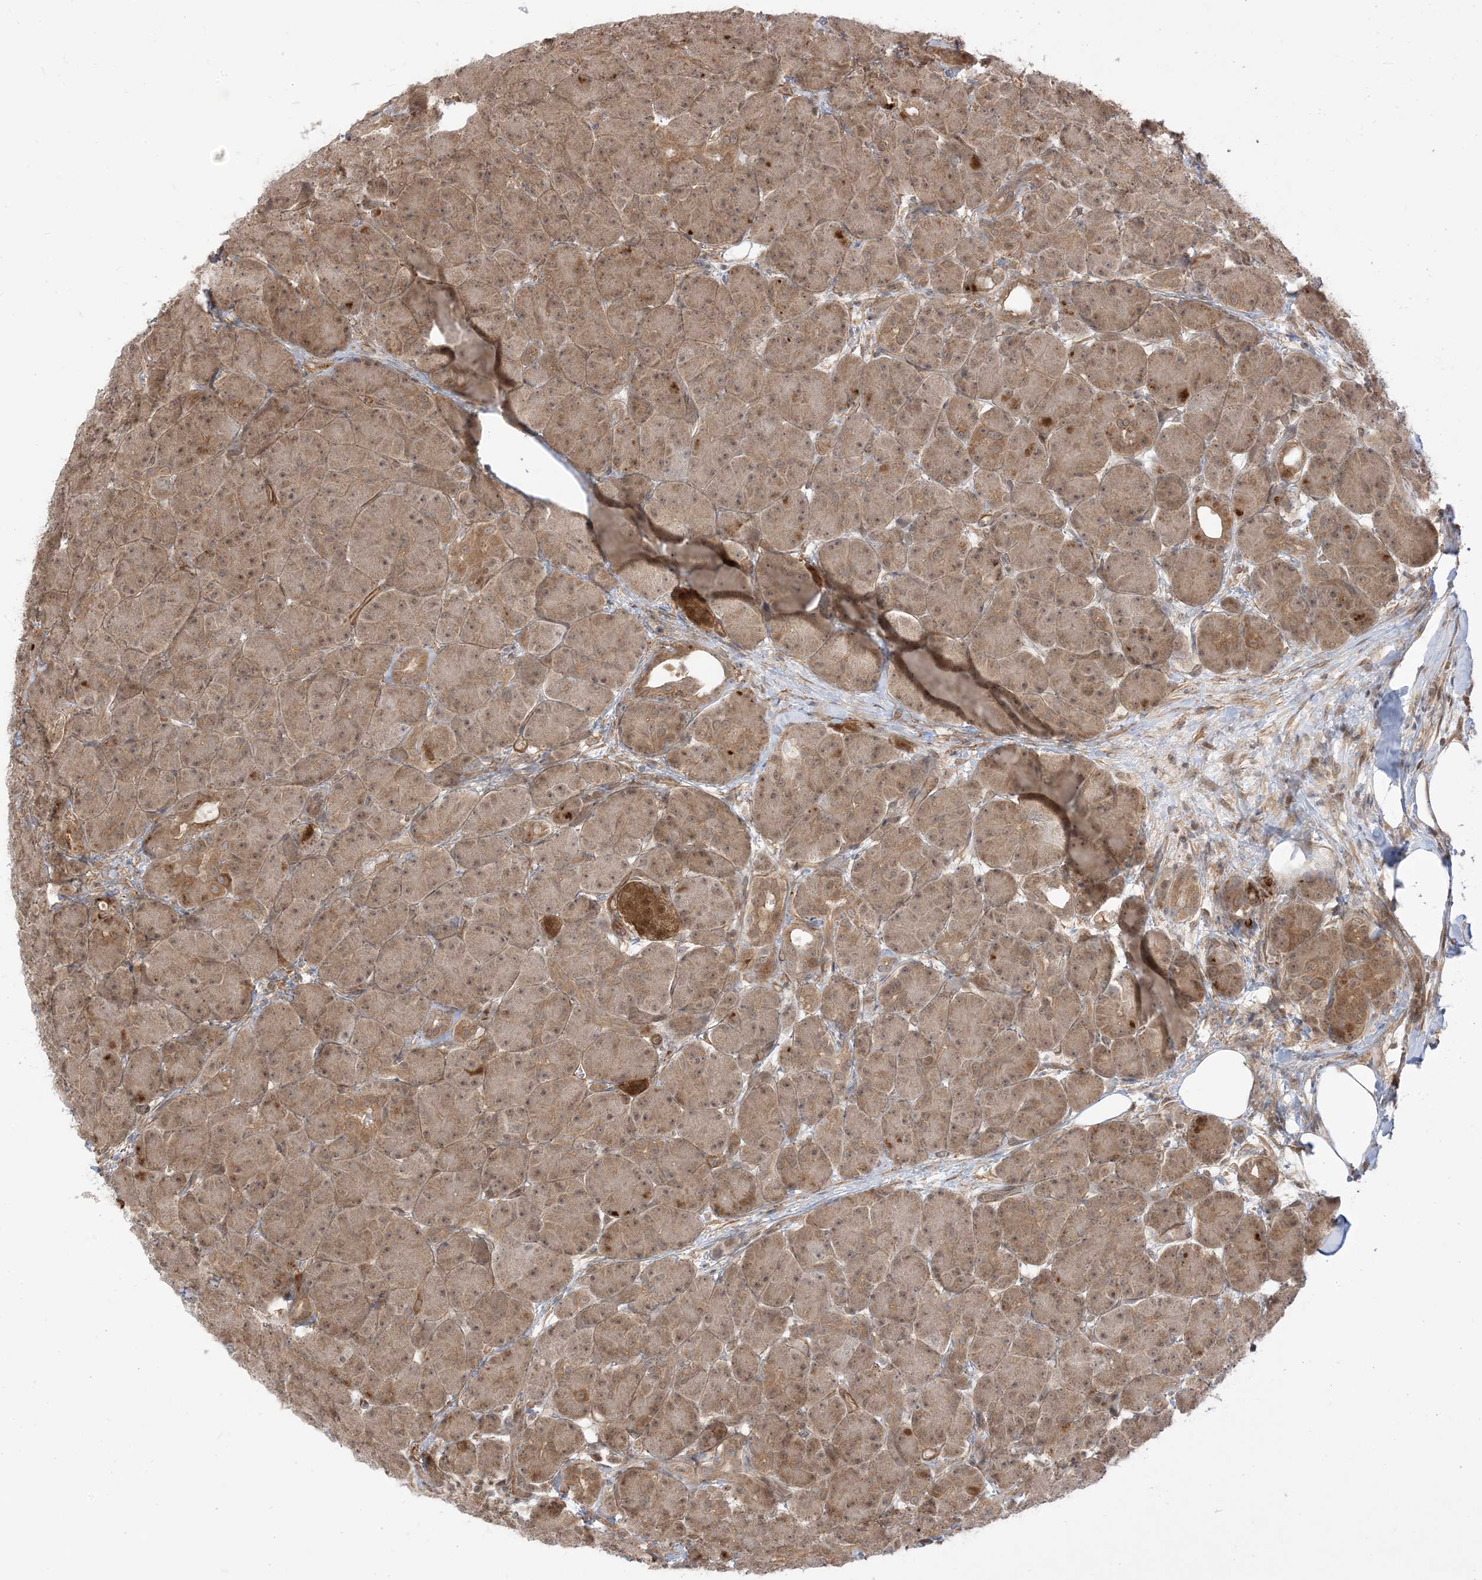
{"staining": {"intensity": "moderate", "quantity": ">75%", "location": "cytoplasmic/membranous,nuclear"}, "tissue": "pancreas", "cell_type": "Exocrine glandular cells", "image_type": "normal", "snomed": [{"axis": "morphology", "description": "Normal tissue, NOS"}, {"axis": "topography", "description": "Pancreas"}], "caption": "Immunohistochemical staining of benign human pancreas displays moderate cytoplasmic/membranous,nuclear protein expression in about >75% of exocrine glandular cells.", "gene": "TBCC", "patient": {"sex": "male", "age": 63}}